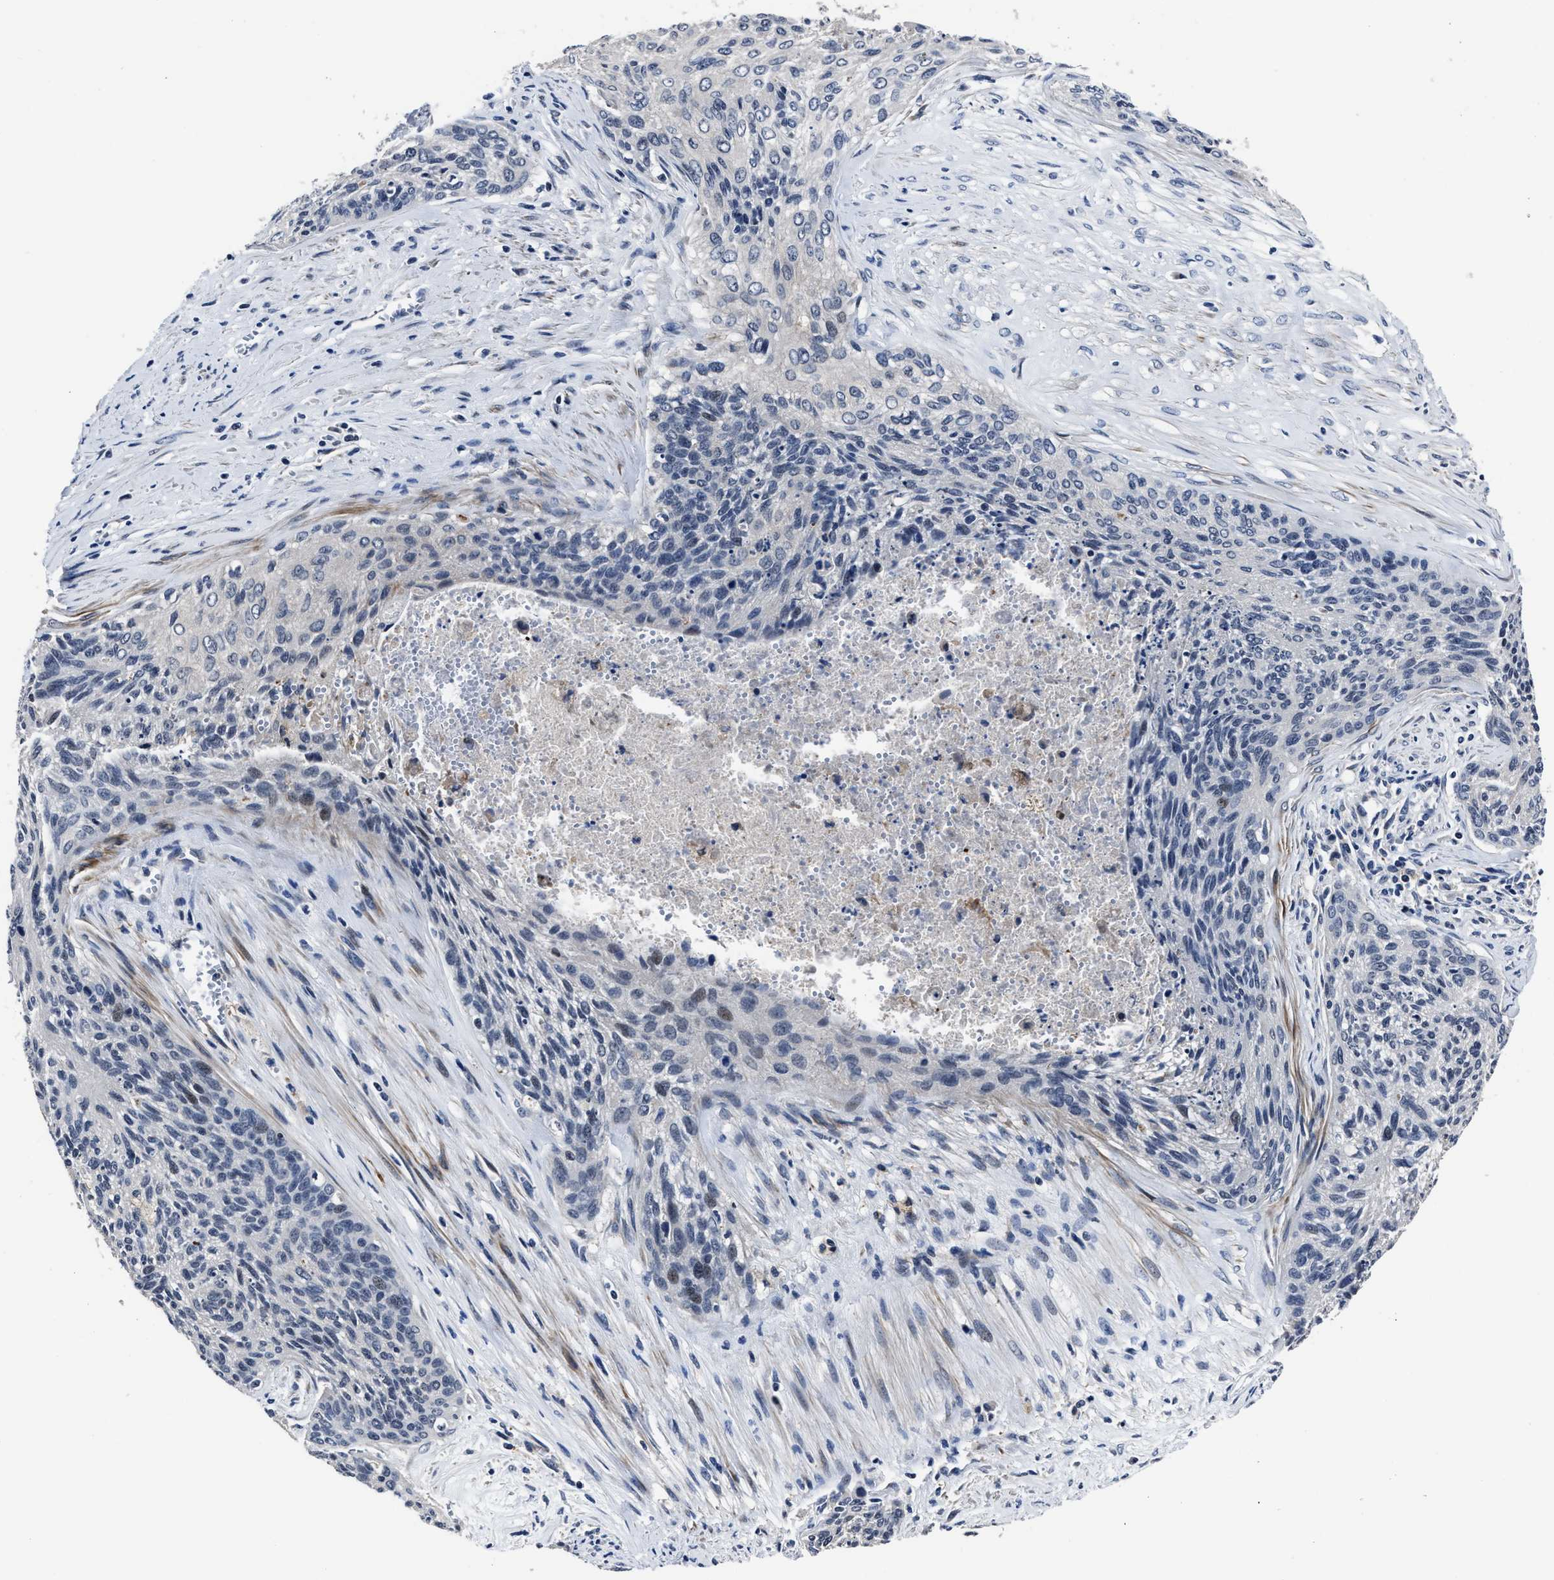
{"staining": {"intensity": "negative", "quantity": "none", "location": "none"}, "tissue": "cervical cancer", "cell_type": "Tumor cells", "image_type": "cancer", "snomed": [{"axis": "morphology", "description": "Squamous cell carcinoma, NOS"}, {"axis": "topography", "description": "Cervix"}], "caption": "The photomicrograph shows no significant staining in tumor cells of cervical squamous cell carcinoma. (DAB immunohistochemistry (IHC) visualized using brightfield microscopy, high magnification).", "gene": "RSBN1L", "patient": {"sex": "female", "age": 55}}